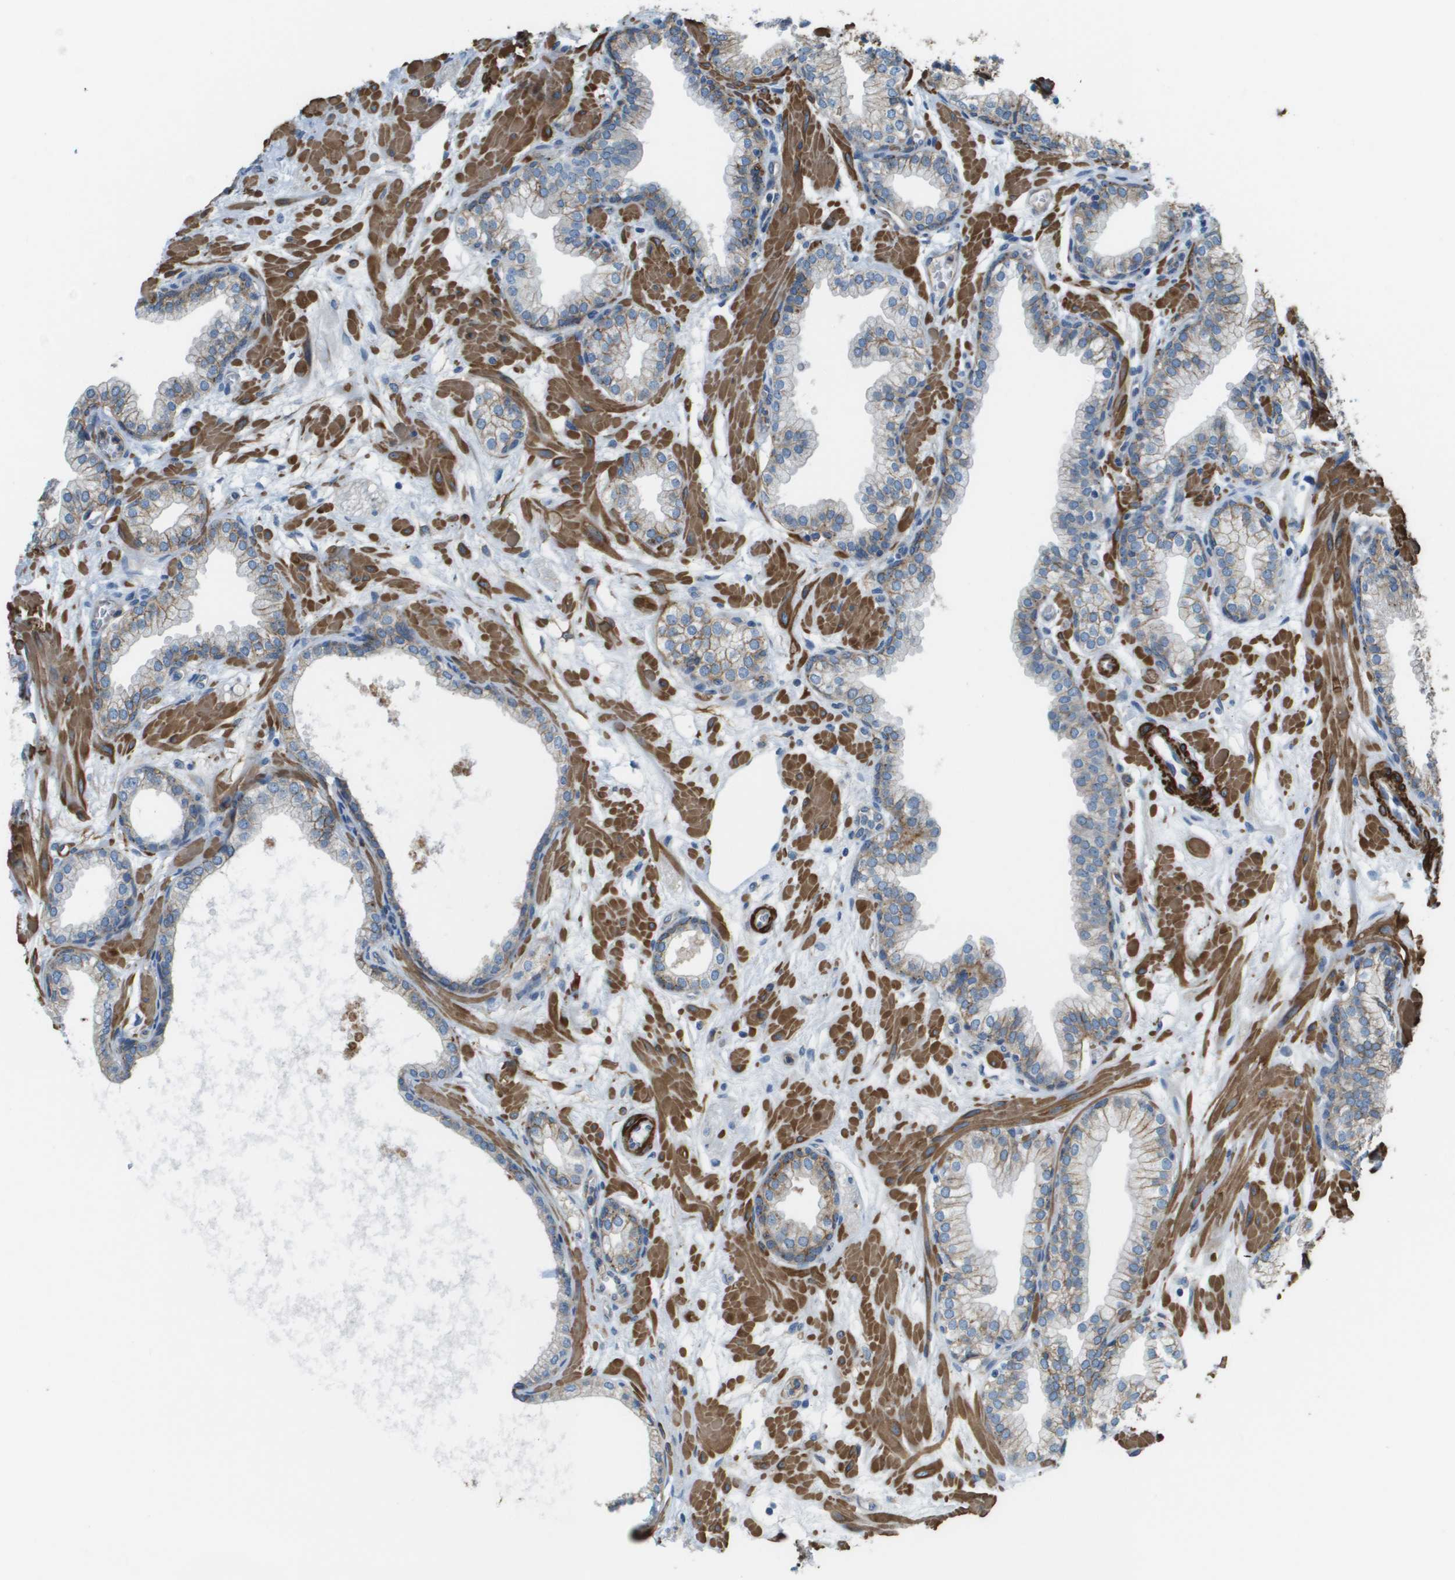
{"staining": {"intensity": "weak", "quantity": "25%-75%", "location": "cytoplasmic/membranous"}, "tissue": "prostate", "cell_type": "Glandular cells", "image_type": "normal", "snomed": [{"axis": "morphology", "description": "Normal tissue, NOS"}, {"axis": "morphology", "description": "Urothelial carcinoma, Low grade"}, {"axis": "topography", "description": "Urinary bladder"}, {"axis": "topography", "description": "Prostate"}], "caption": "Glandular cells reveal low levels of weak cytoplasmic/membranous staining in about 25%-75% of cells in benign prostate.", "gene": "MYH11", "patient": {"sex": "male", "age": 60}}